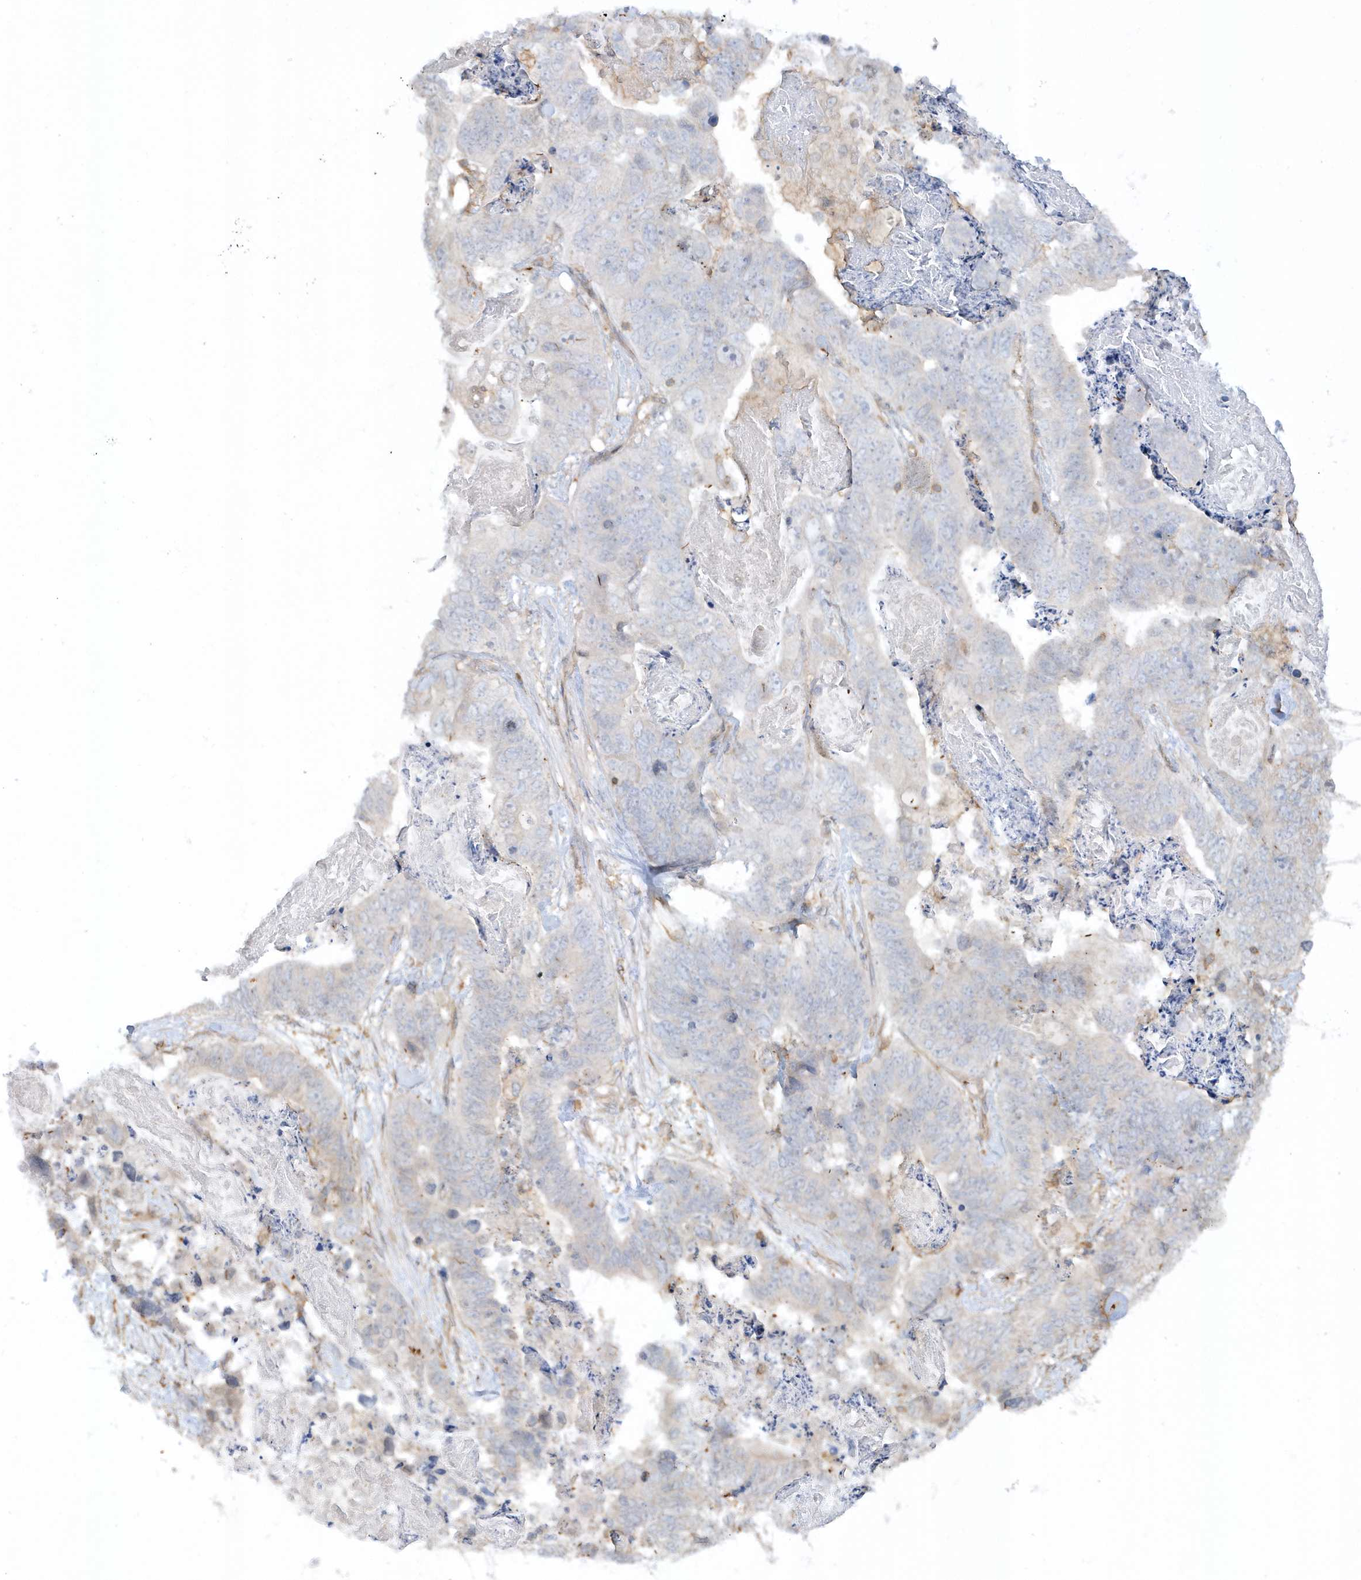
{"staining": {"intensity": "negative", "quantity": "none", "location": "none"}, "tissue": "stomach cancer", "cell_type": "Tumor cells", "image_type": "cancer", "snomed": [{"axis": "morphology", "description": "Adenocarcinoma, NOS"}, {"axis": "topography", "description": "Stomach"}], "caption": "This micrograph is of stomach cancer (adenocarcinoma) stained with immunohistochemistry to label a protein in brown with the nuclei are counter-stained blue. There is no expression in tumor cells.", "gene": "BSN", "patient": {"sex": "female", "age": 89}}